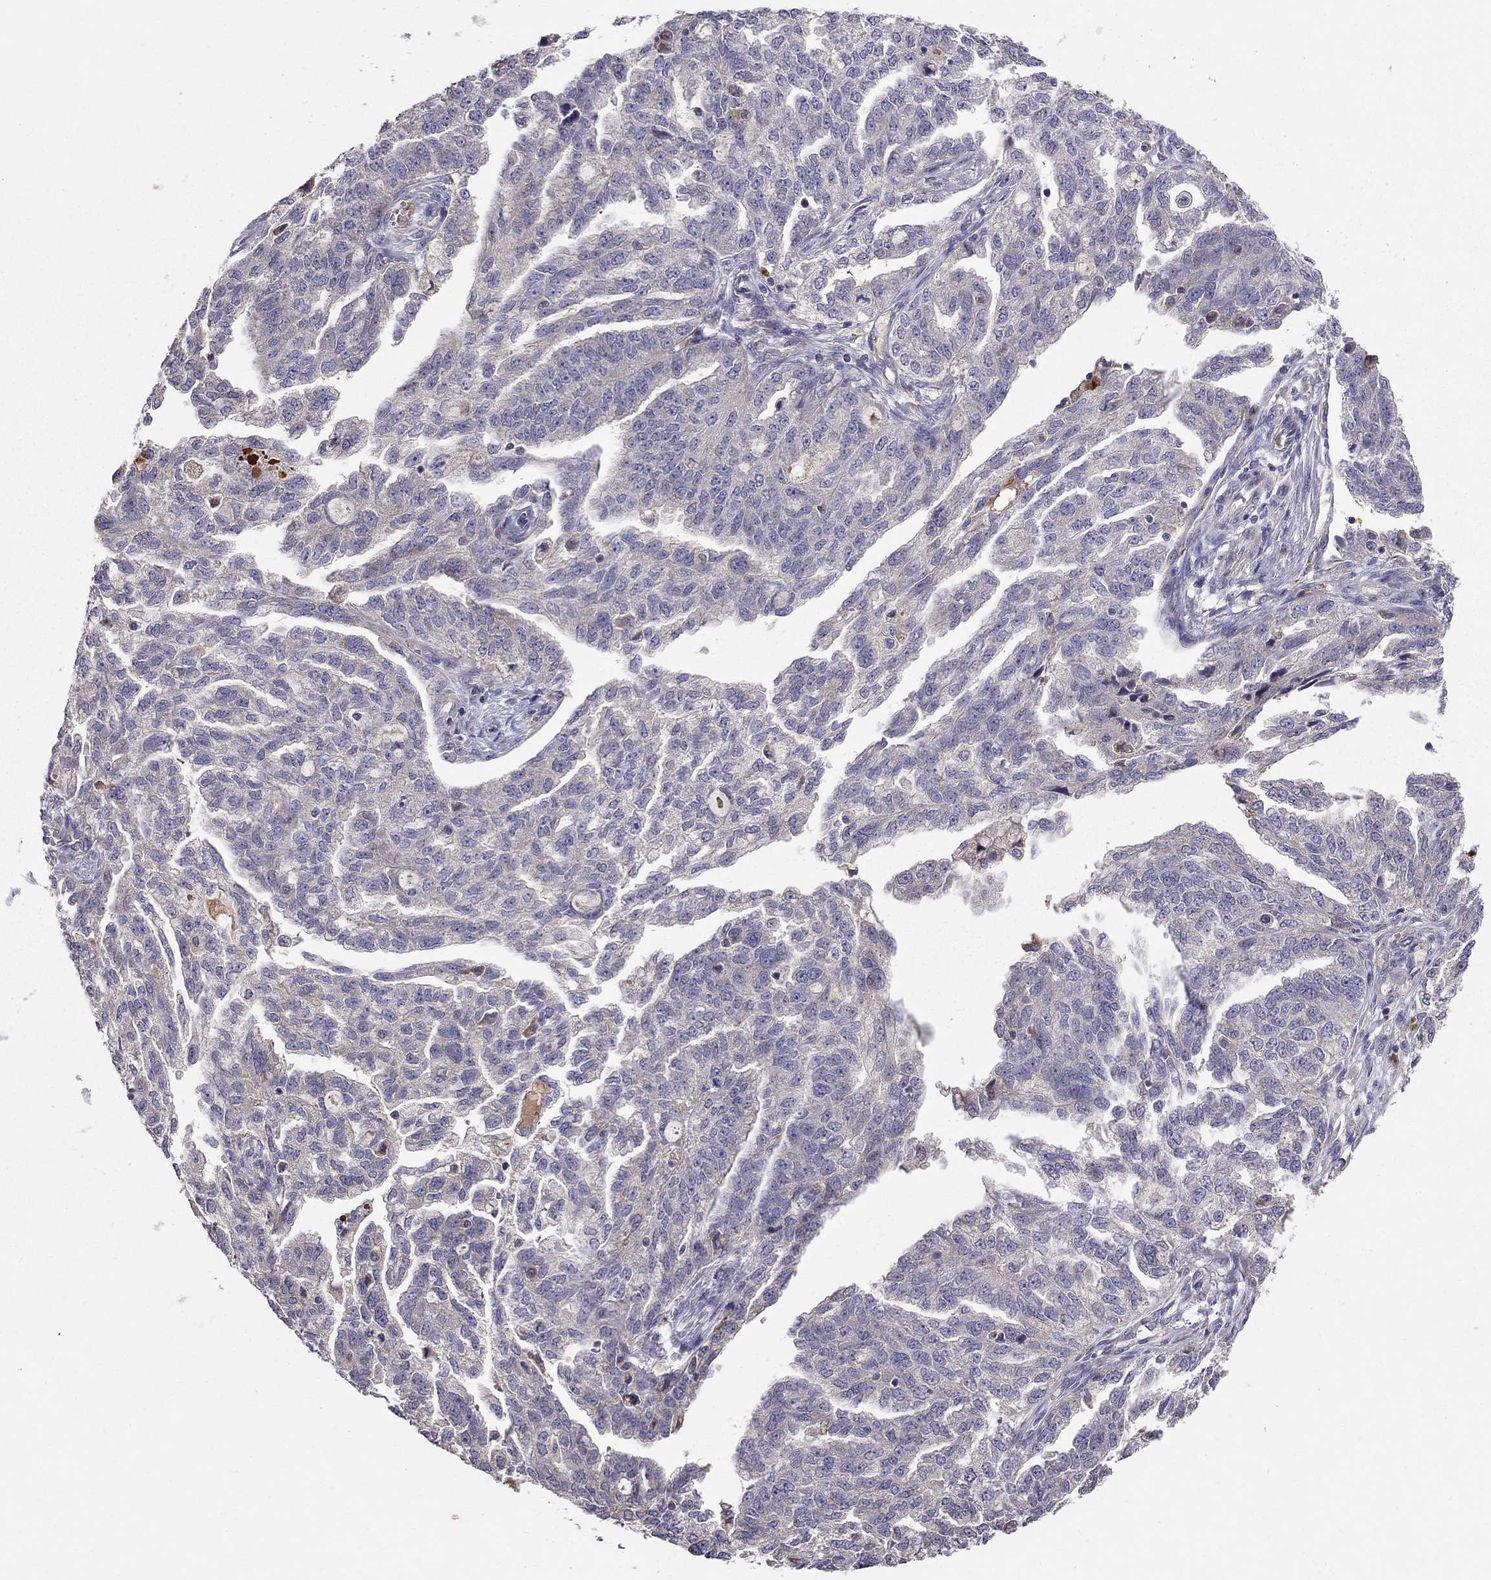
{"staining": {"intensity": "negative", "quantity": "none", "location": "none"}, "tissue": "ovarian cancer", "cell_type": "Tumor cells", "image_type": "cancer", "snomed": [{"axis": "morphology", "description": "Cystadenocarcinoma, serous, NOS"}, {"axis": "topography", "description": "Ovary"}], "caption": "There is no significant positivity in tumor cells of ovarian cancer.", "gene": "PIK3CG", "patient": {"sex": "female", "age": 51}}